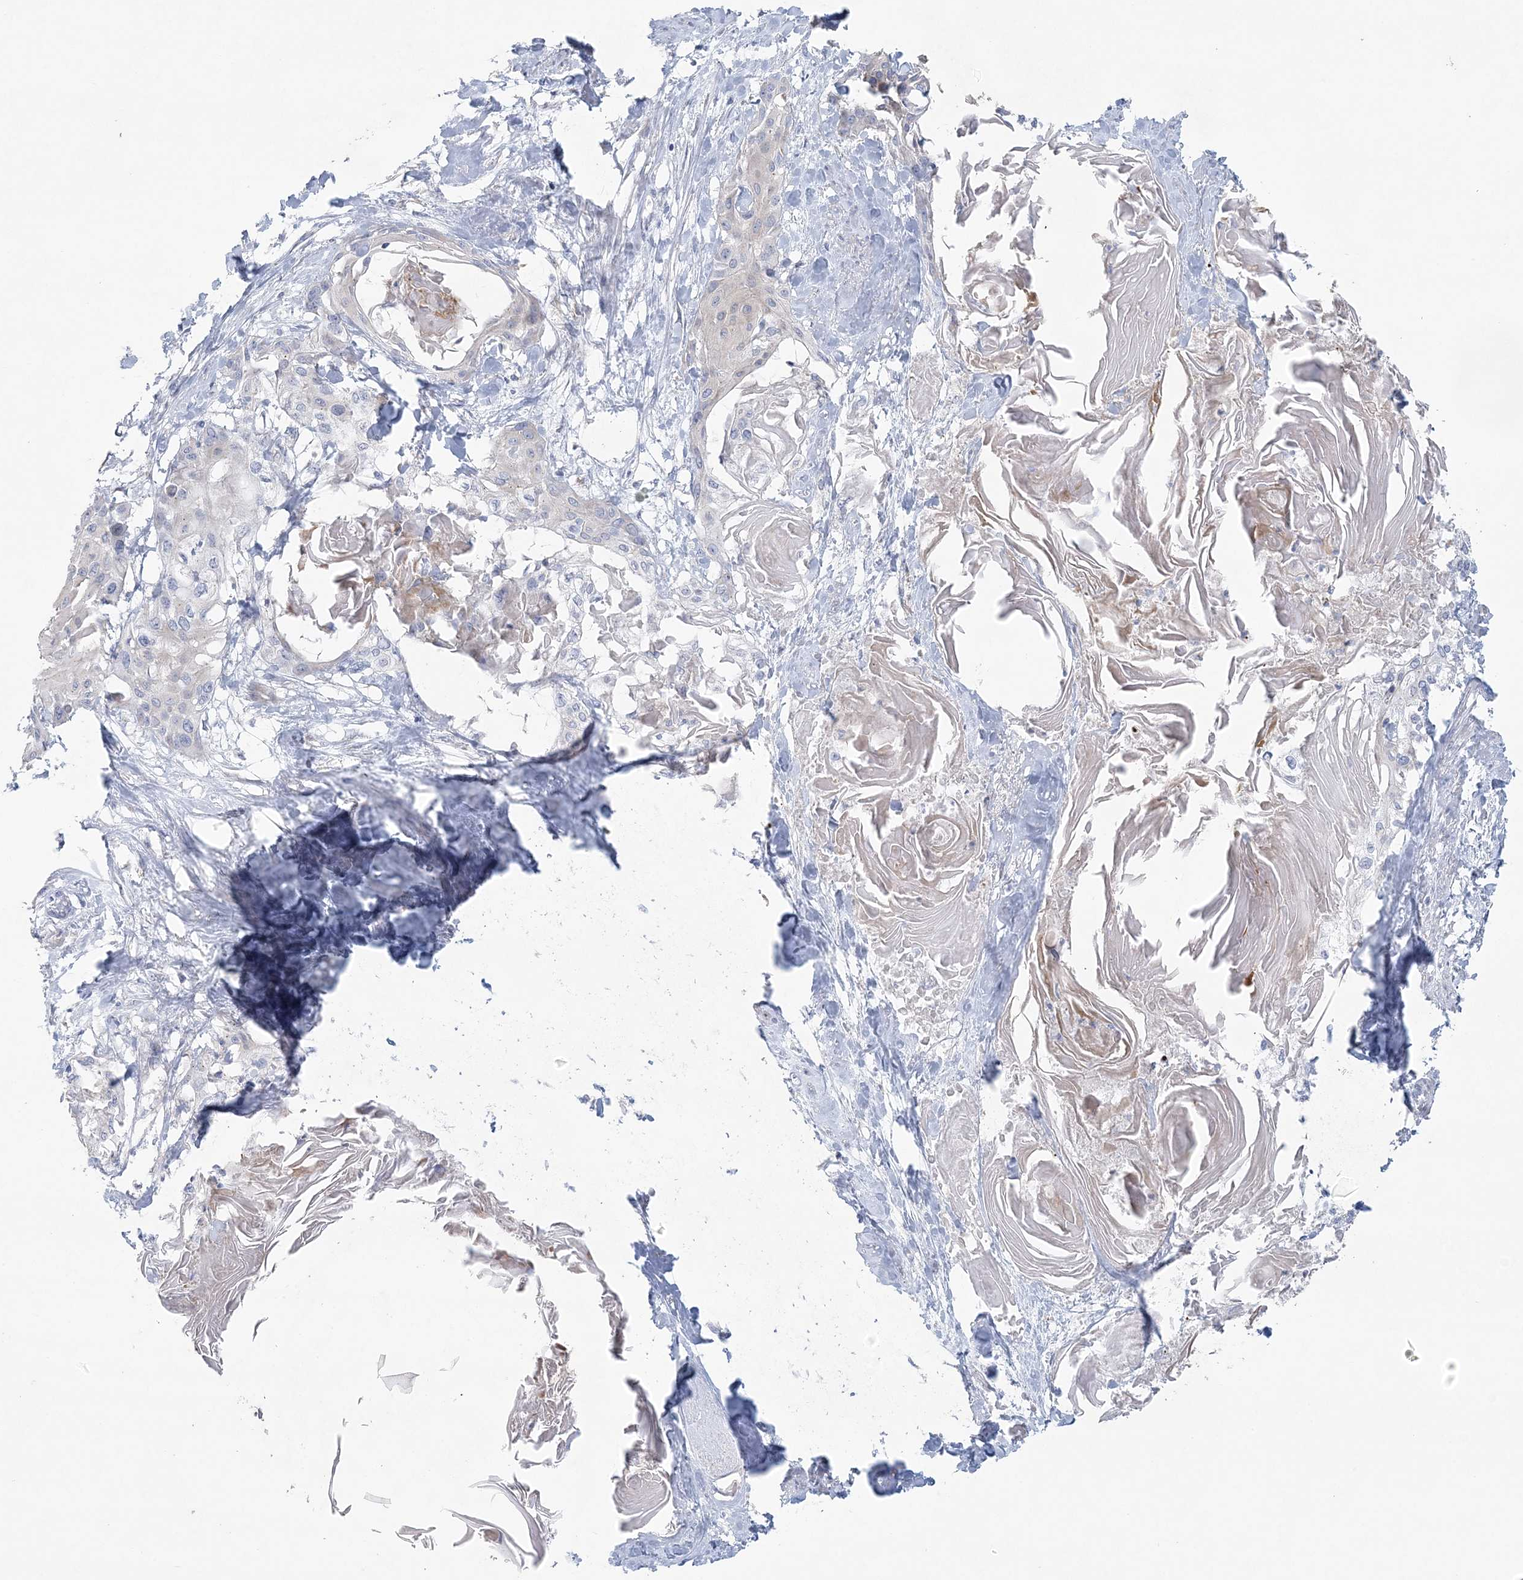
{"staining": {"intensity": "negative", "quantity": "none", "location": "none"}, "tissue": "cervical cancer", "cell_type": "Tumor cells", "image_type": "cancer", "snomed": [{"axis": "morphology", "description": "Squamous cell carcinoma, NOS"}, {"axis": "topography", "description": "Cervix"}], "caption": "This is a image of immunohistochemistry (IHC) staining of cervical cancer, which shows no expression in tumor cells. (IHC, brightfield microscopy, high magnification).", "gene": "NIPAL1", "patient": {"sex": "female", "age": 57}}